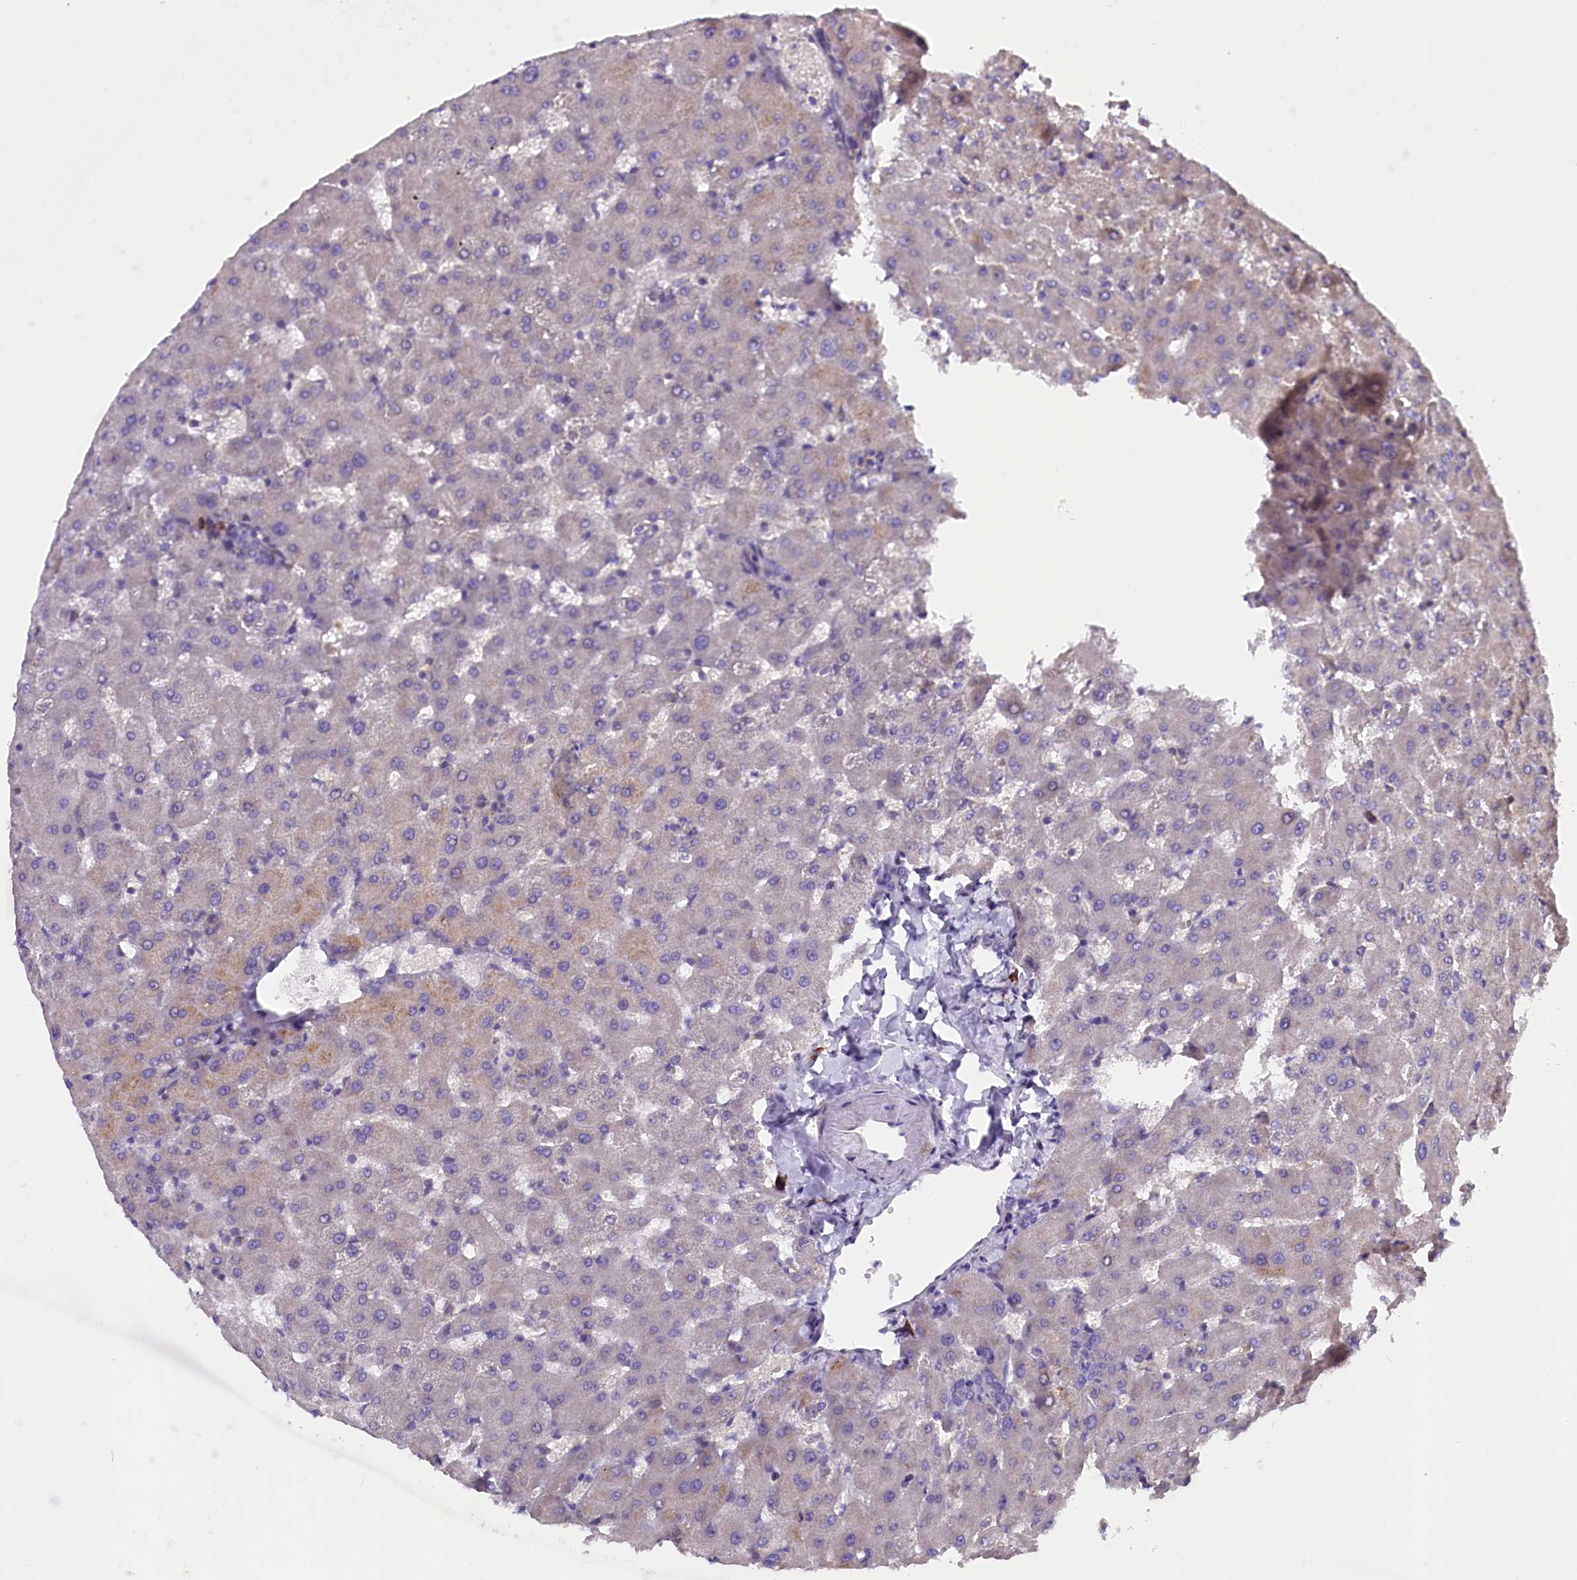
{"staining": {"intensity": "negative", "quantity": "none", "location": "none"}, "tissue": "liver", "cell_type": "Cholangiocytes", "image_type": "normal", "snomed": [{"axis": "morphology", "description": "Normal tissue, NOS"}, {"axis": "topography", "description": "Liver"}], "caption": "The micrograph displays no significant expression in cholangiocytes of liver. (DAB (3,3'-diaminobenzidine) immunohistochemistry with hematoxylin counter stain).", "gene": "FRY", "patient": {"sex": "female", "age": 63}}